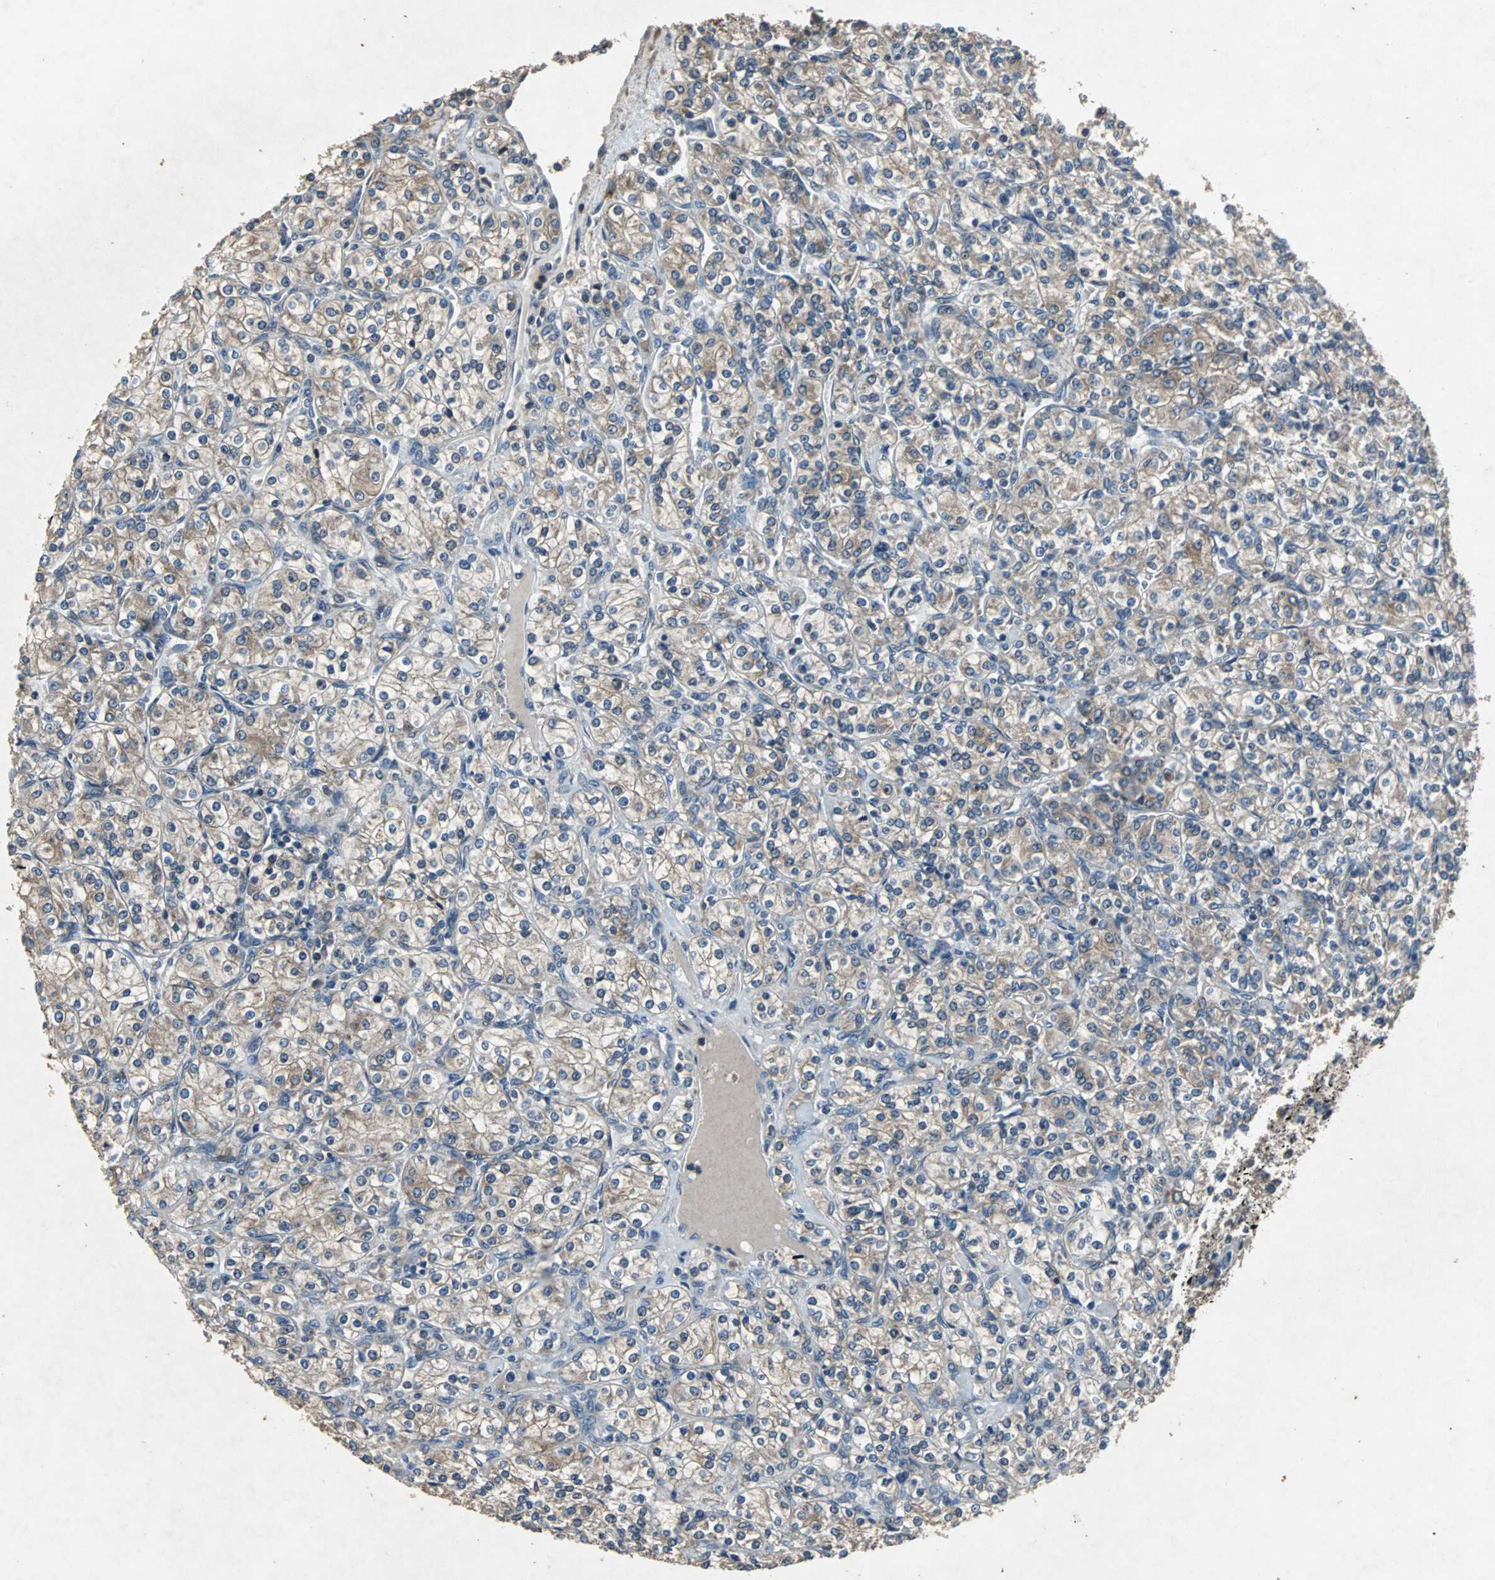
{"staining": {"intensity": "weak", "quantity": "25%-75%", "location": "cytoplasmic/membranous"}, "tissue": "renal cancer", "cell_type": "Tumor cells", "image_type": "cancer", "snomed": [{"axis": "morphology", "description": "Adenocarcinoma, NOS"}, {"axis": "topography", "description": "Kidney"}], "caption": "Immunohistochemistry (IHC) (DAB (3,3'-diaminobenzidine)) staining of human renal cancer reveals weak cytoplasmic/membranous protein staining in about 25%-75% of tumor cells.", "gene": "SOS1", "patient": {"sex": "male", "age": 77}}